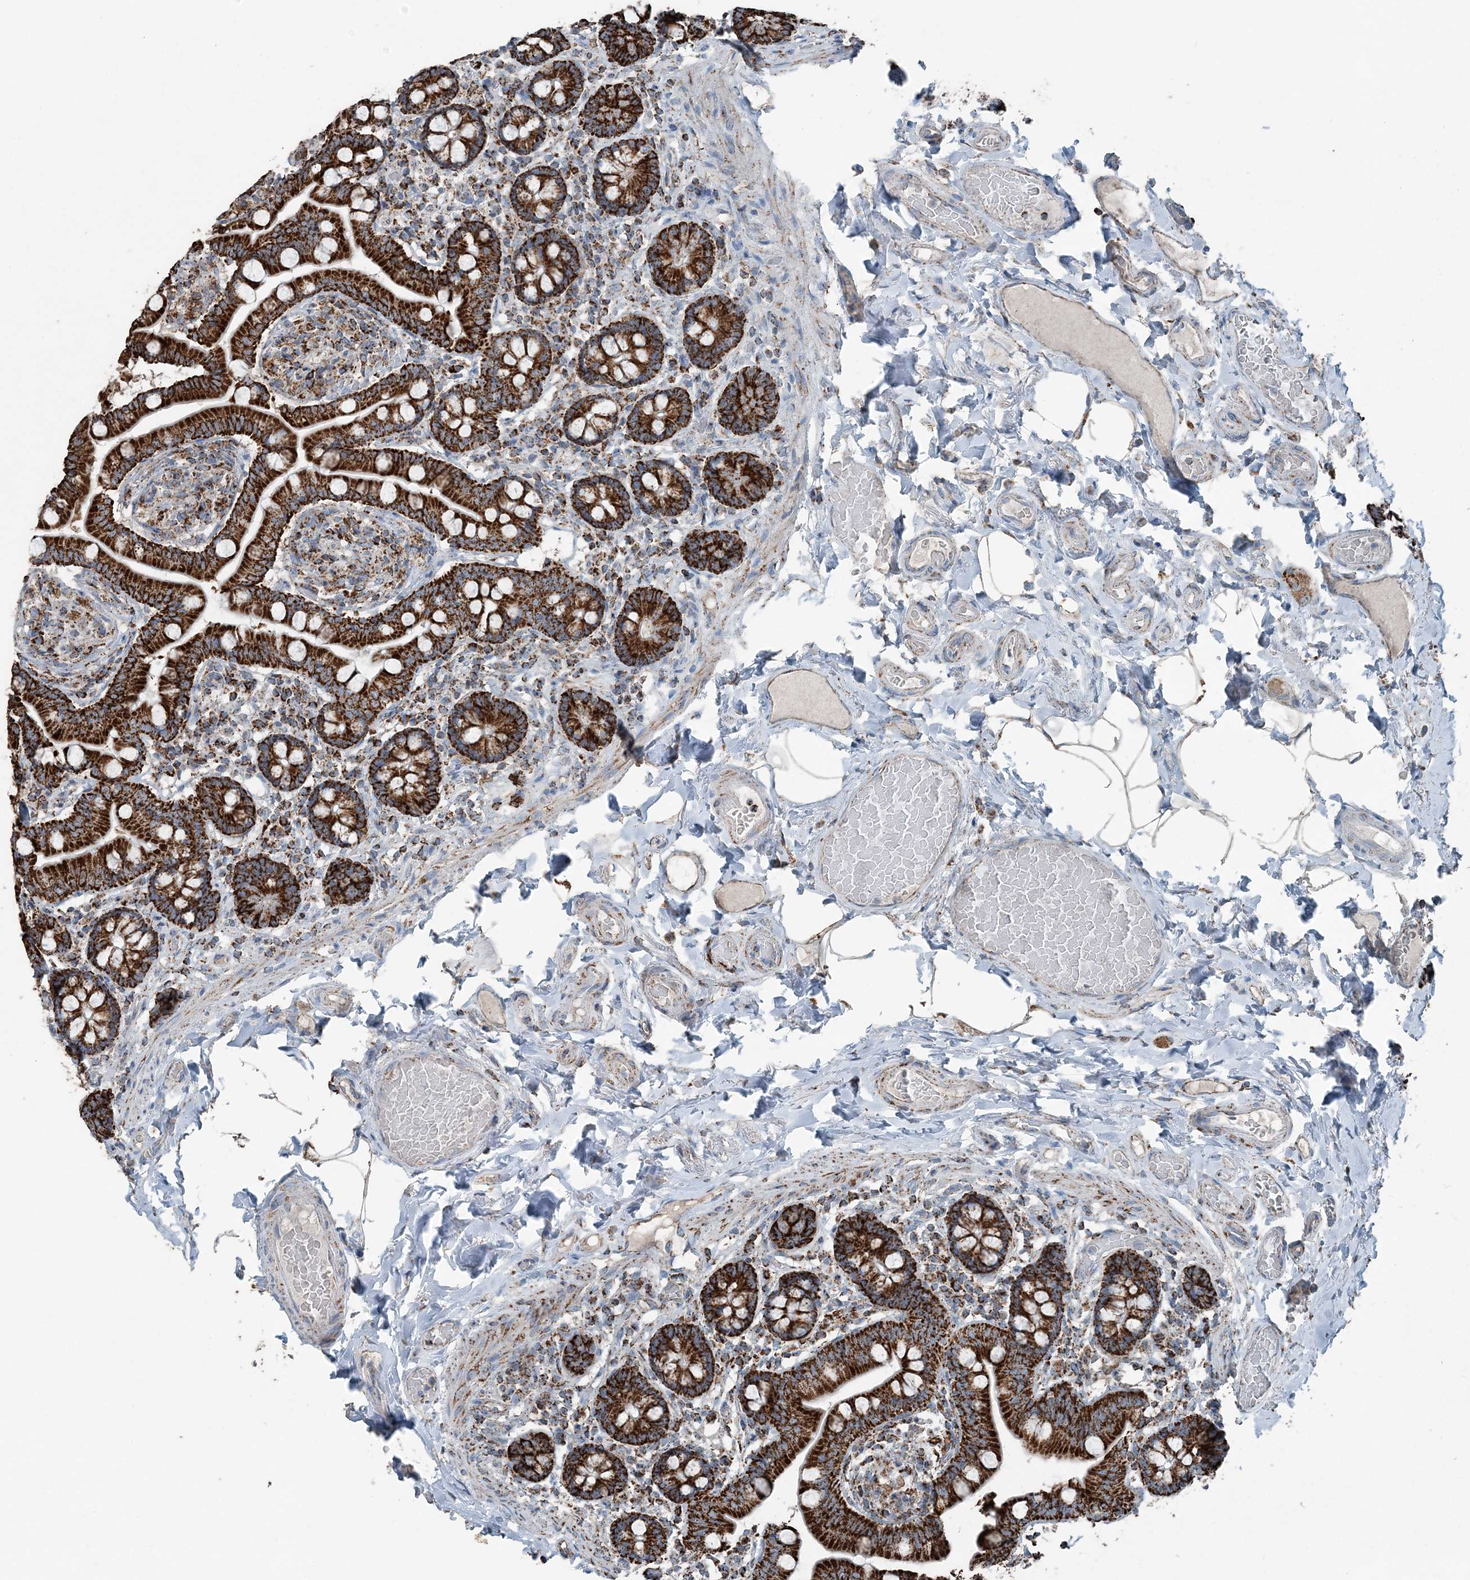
{"staining": {"intensity": "strong", "quantity": ">75%", "location": "cytoplasmic/membranous"}, "tissue": "small intestine", "cell_type": "Glandular cells", "image_type": "normal", "snomed": [{"axis": "morphology", "description": "Normal tissue, NOS"}, {"axis": "topography", "description": "Small intestine"}], "caption": "Immunohistochemical staining of normal small intestine displays strong cytoplasmic/membranous protein positivity in approximately >75% of glandular cells. The protein of interest is shown in brown color, while the nuclei are stained blue.", "gene": "SUCLG1", "patient": {"sex": "female", "age": 64}}